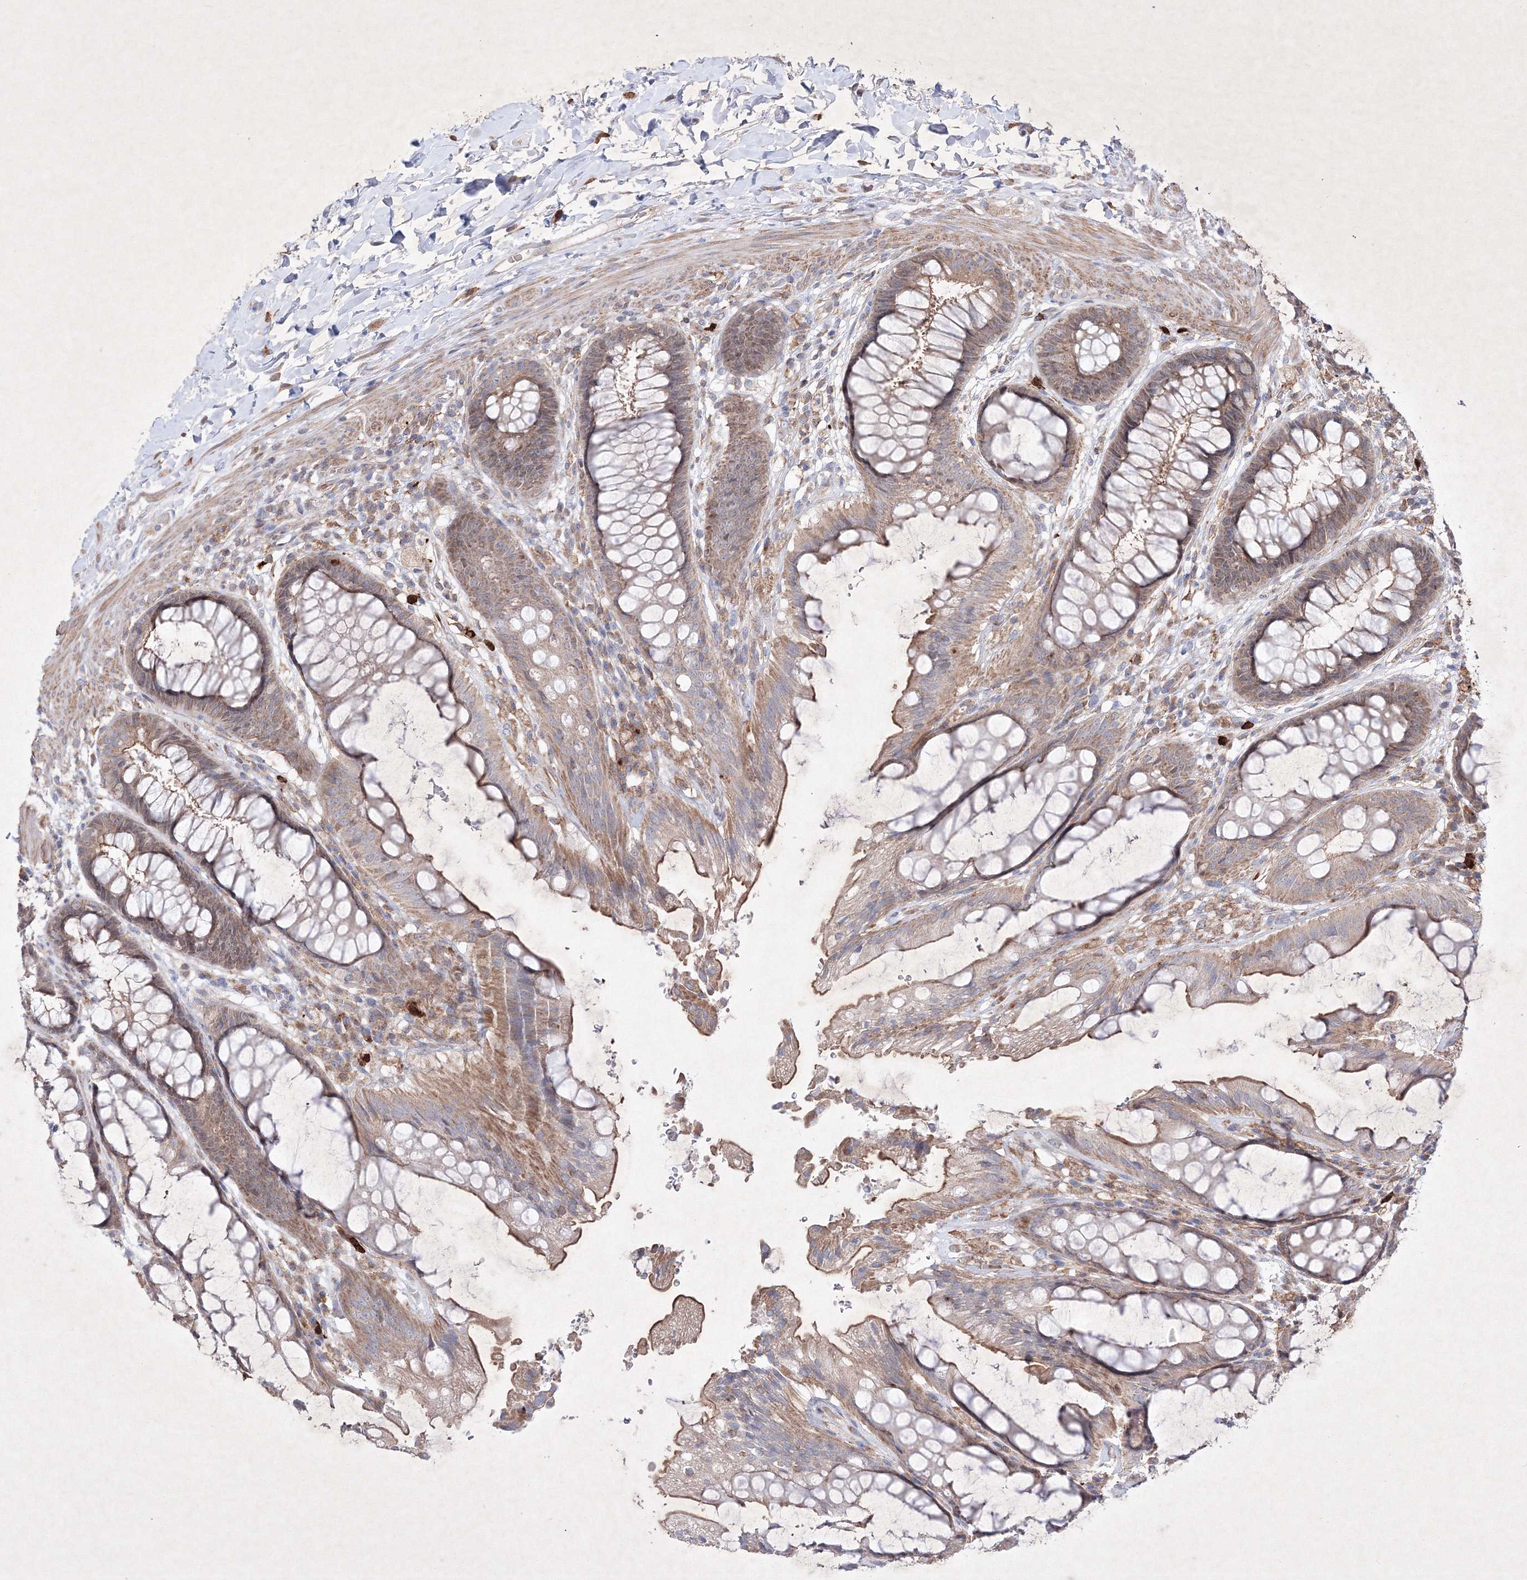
{"staining": {"intensity": "moderate", "quantity": ">75%", "location": "cytoplasmic/membranous"}, "tissue": "rectum", "cell_type": "Glandular cells", "image_type": "normal", "snomed": [{"axis": "morphology", "description": "Normal tissue, NOS"}, {"axis": "topography", "description": "Rectum"}], "caption": "Immunohistochemistry of benign rectum demonstrates medium levels of moderate cytoplasmic/membranous staining in about >75% of glandular cells.", "gene": "OPA1", "patient": {"sex": "female", "age": 46}}